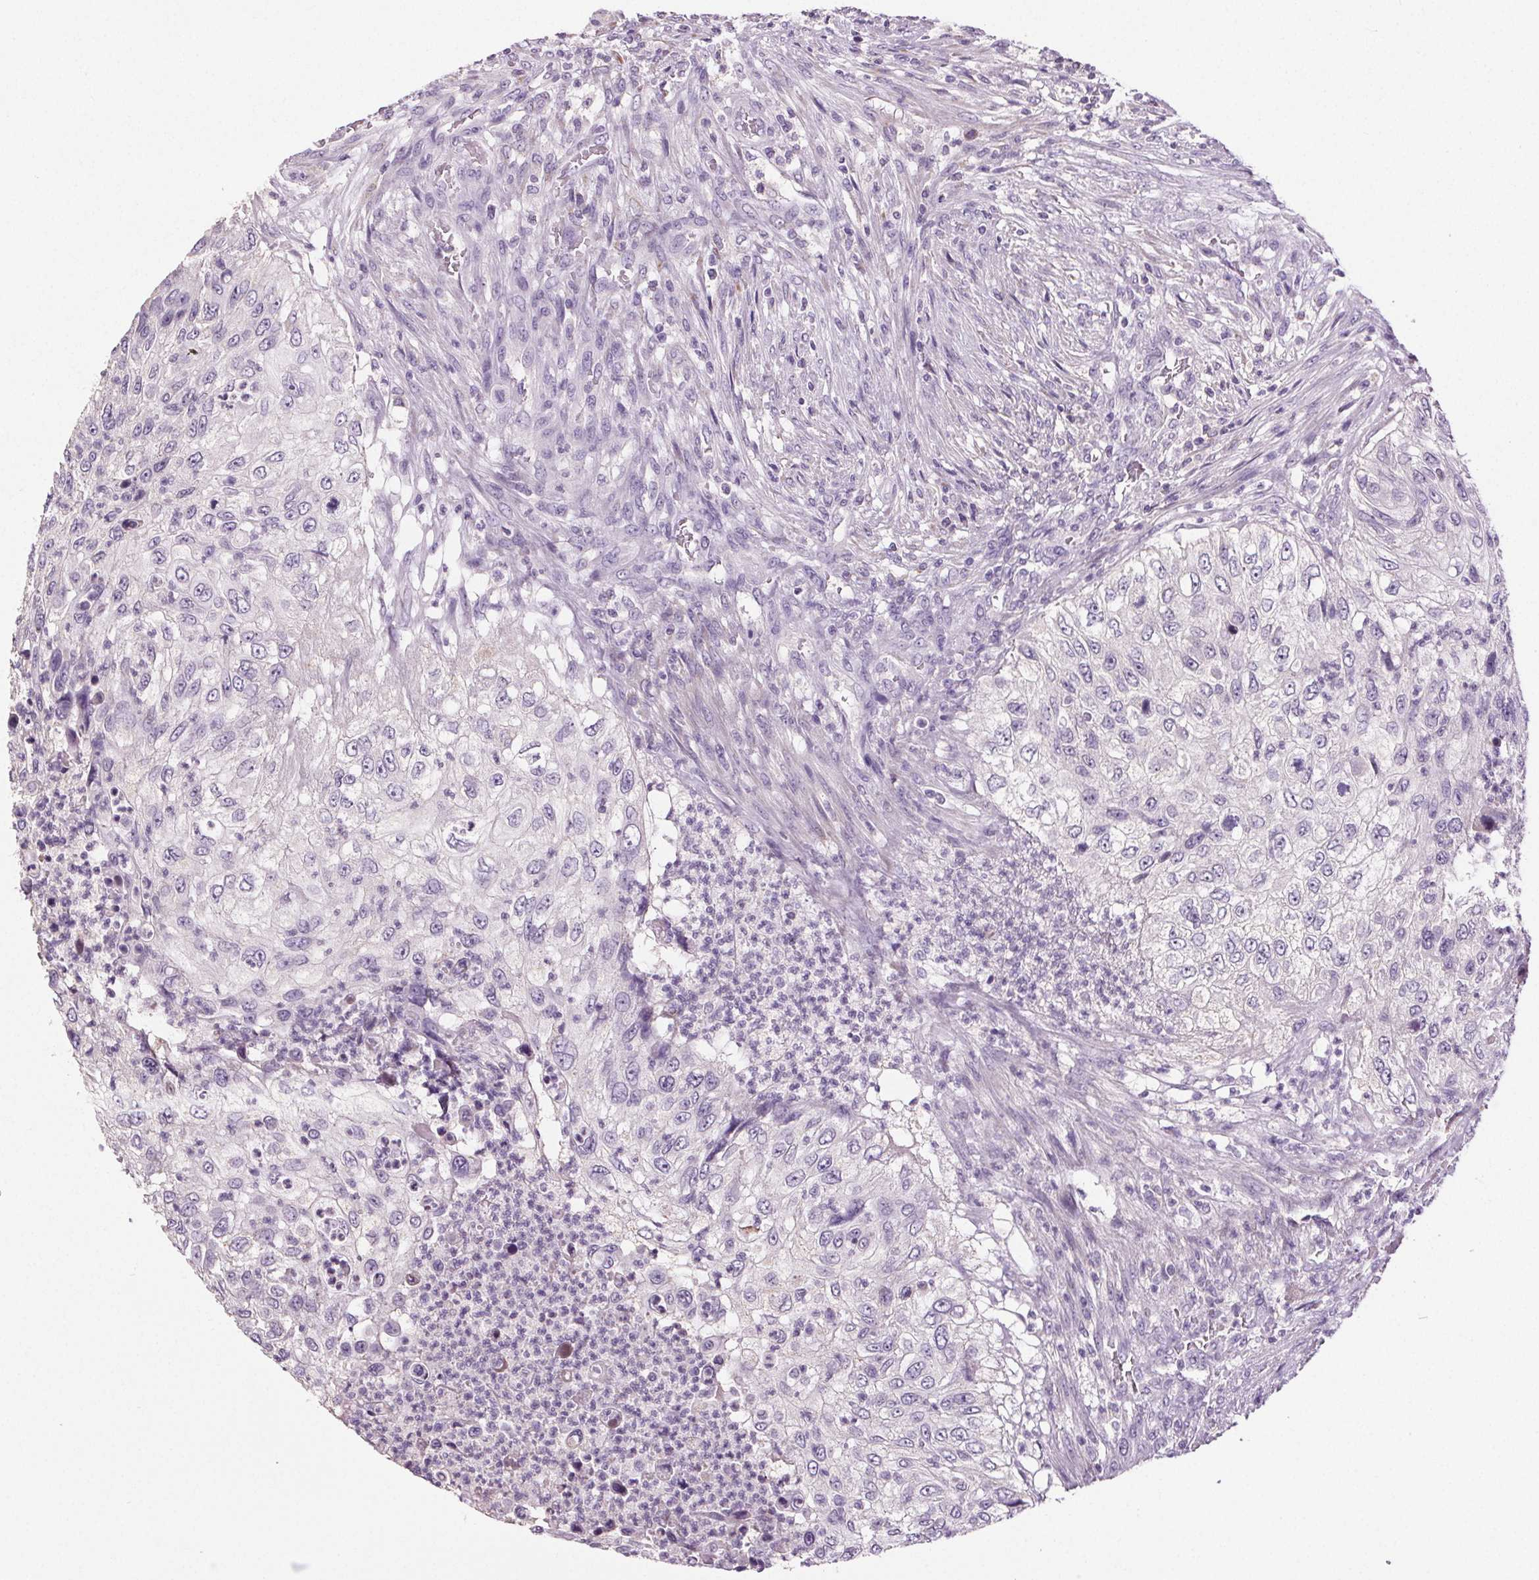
{"staining": {"intensity": "negative", "quantity": "none", "location": "none"}, "tissue": "urothelial cancer", "cell_type": "Tumor cells", "image_type": "cancer", "snomed": [{"axis": "morphology", "description": "Urothelial carcinoma, High grade"}, {"axis": "topography", "description": "Urinary bladder"}], "caption": "There is no significant positivity in tumor cells of high-grade urothelial carcinoma. (DAB immunohistochemistry, high magnification).", "gene": "GPIHBP1", "patient": {"sex": "female", "age": 60}}